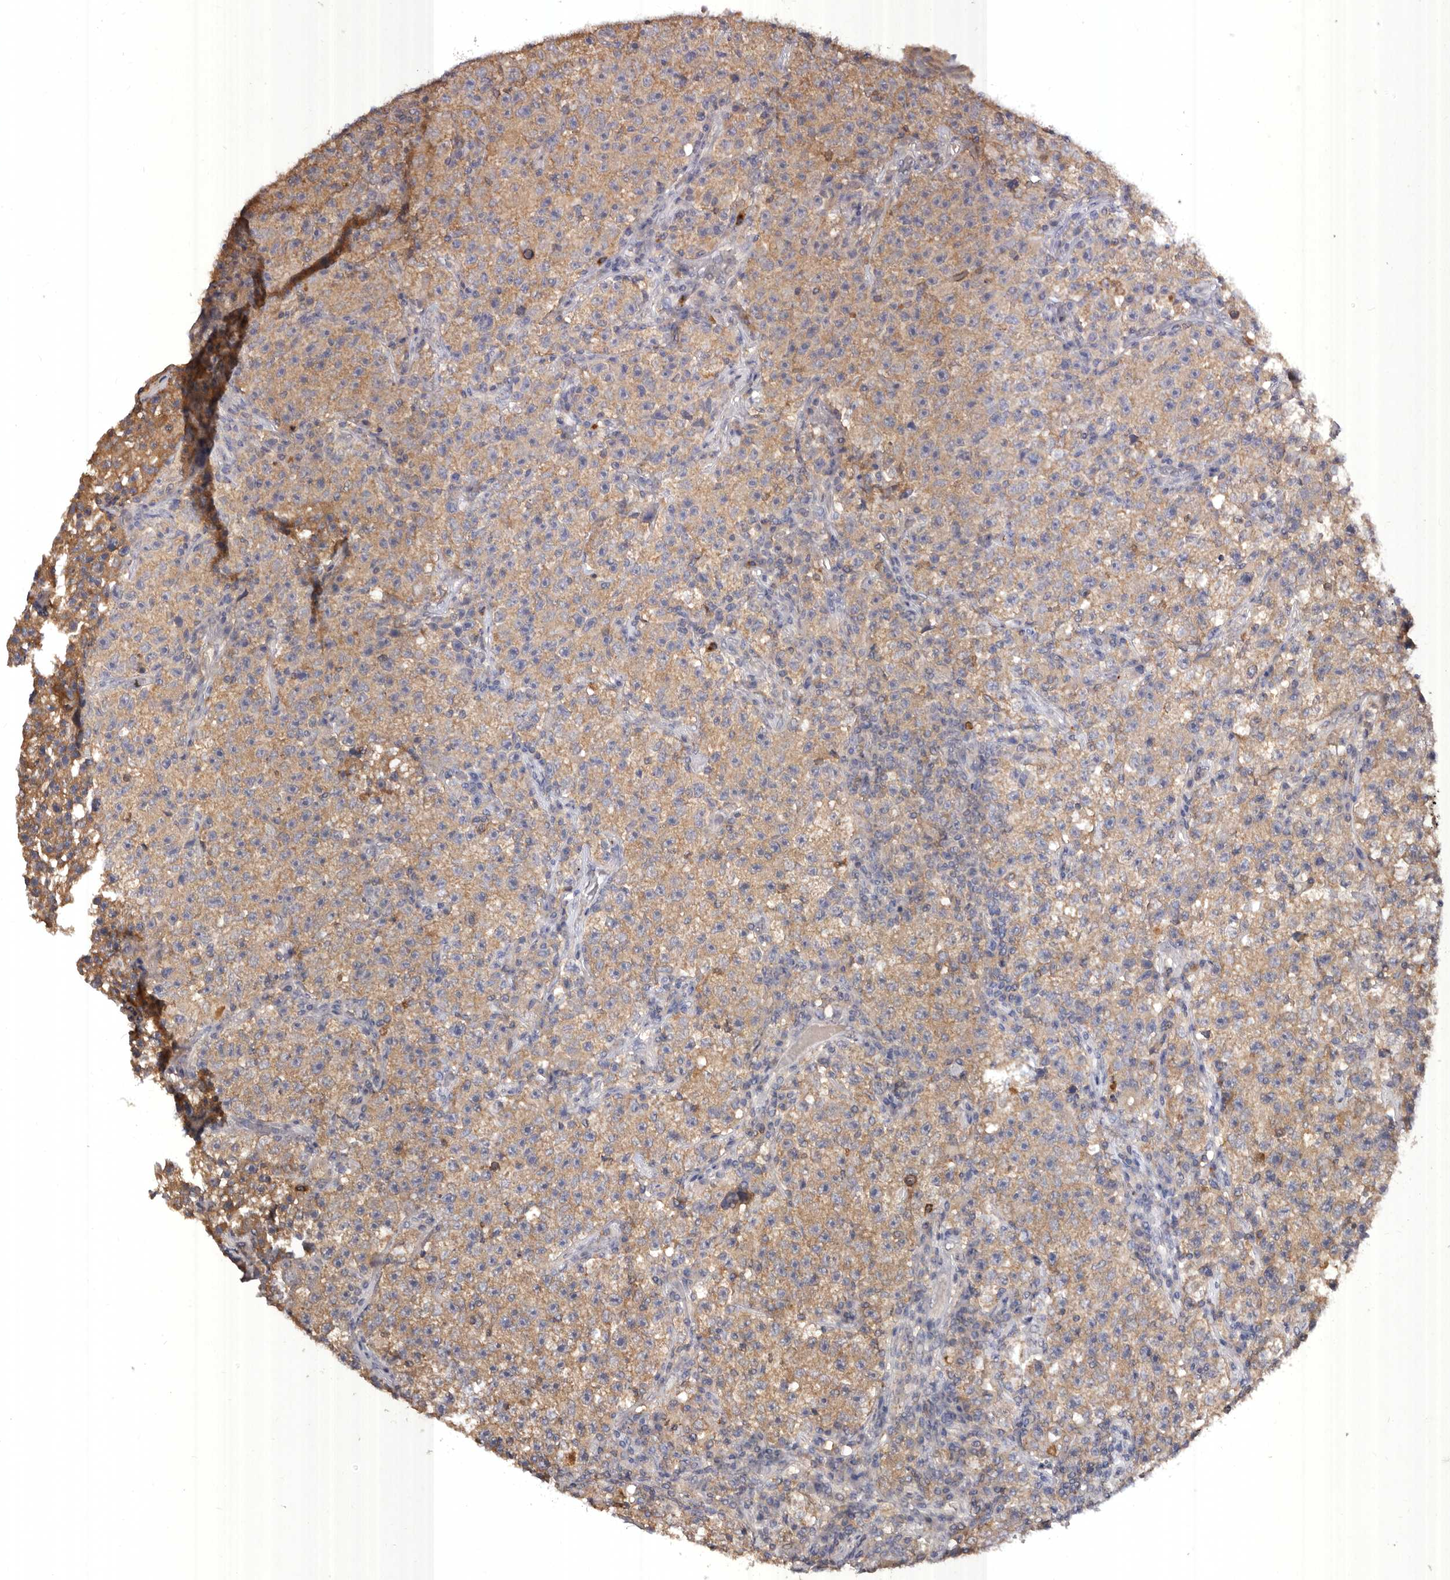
{"staining": {"intensity": "moderate", "quantity": ">75%", "location": "cytoplasmic/membranous"}, "tissue": "testis cancer", "cell_type": "Tumor cells", "image_type": "cancer", "snomed": [{"axis": "morphology", "description": "Seminoma, NOS"}, {"axis": "topography", "description": "Testis"}], "caption": "The photomicrograph shows immunohistochemical staining of testis cancer (seminoma). There is moderate cytoplasmic/membranous positivity is seen in approximately >75% of tumor cells. Immunohistochemistry stains the protein of interest in brown and the nuclei are stained blue.", "gene": "EDEM1", "patient": {"sex": "male", "age": 22}}